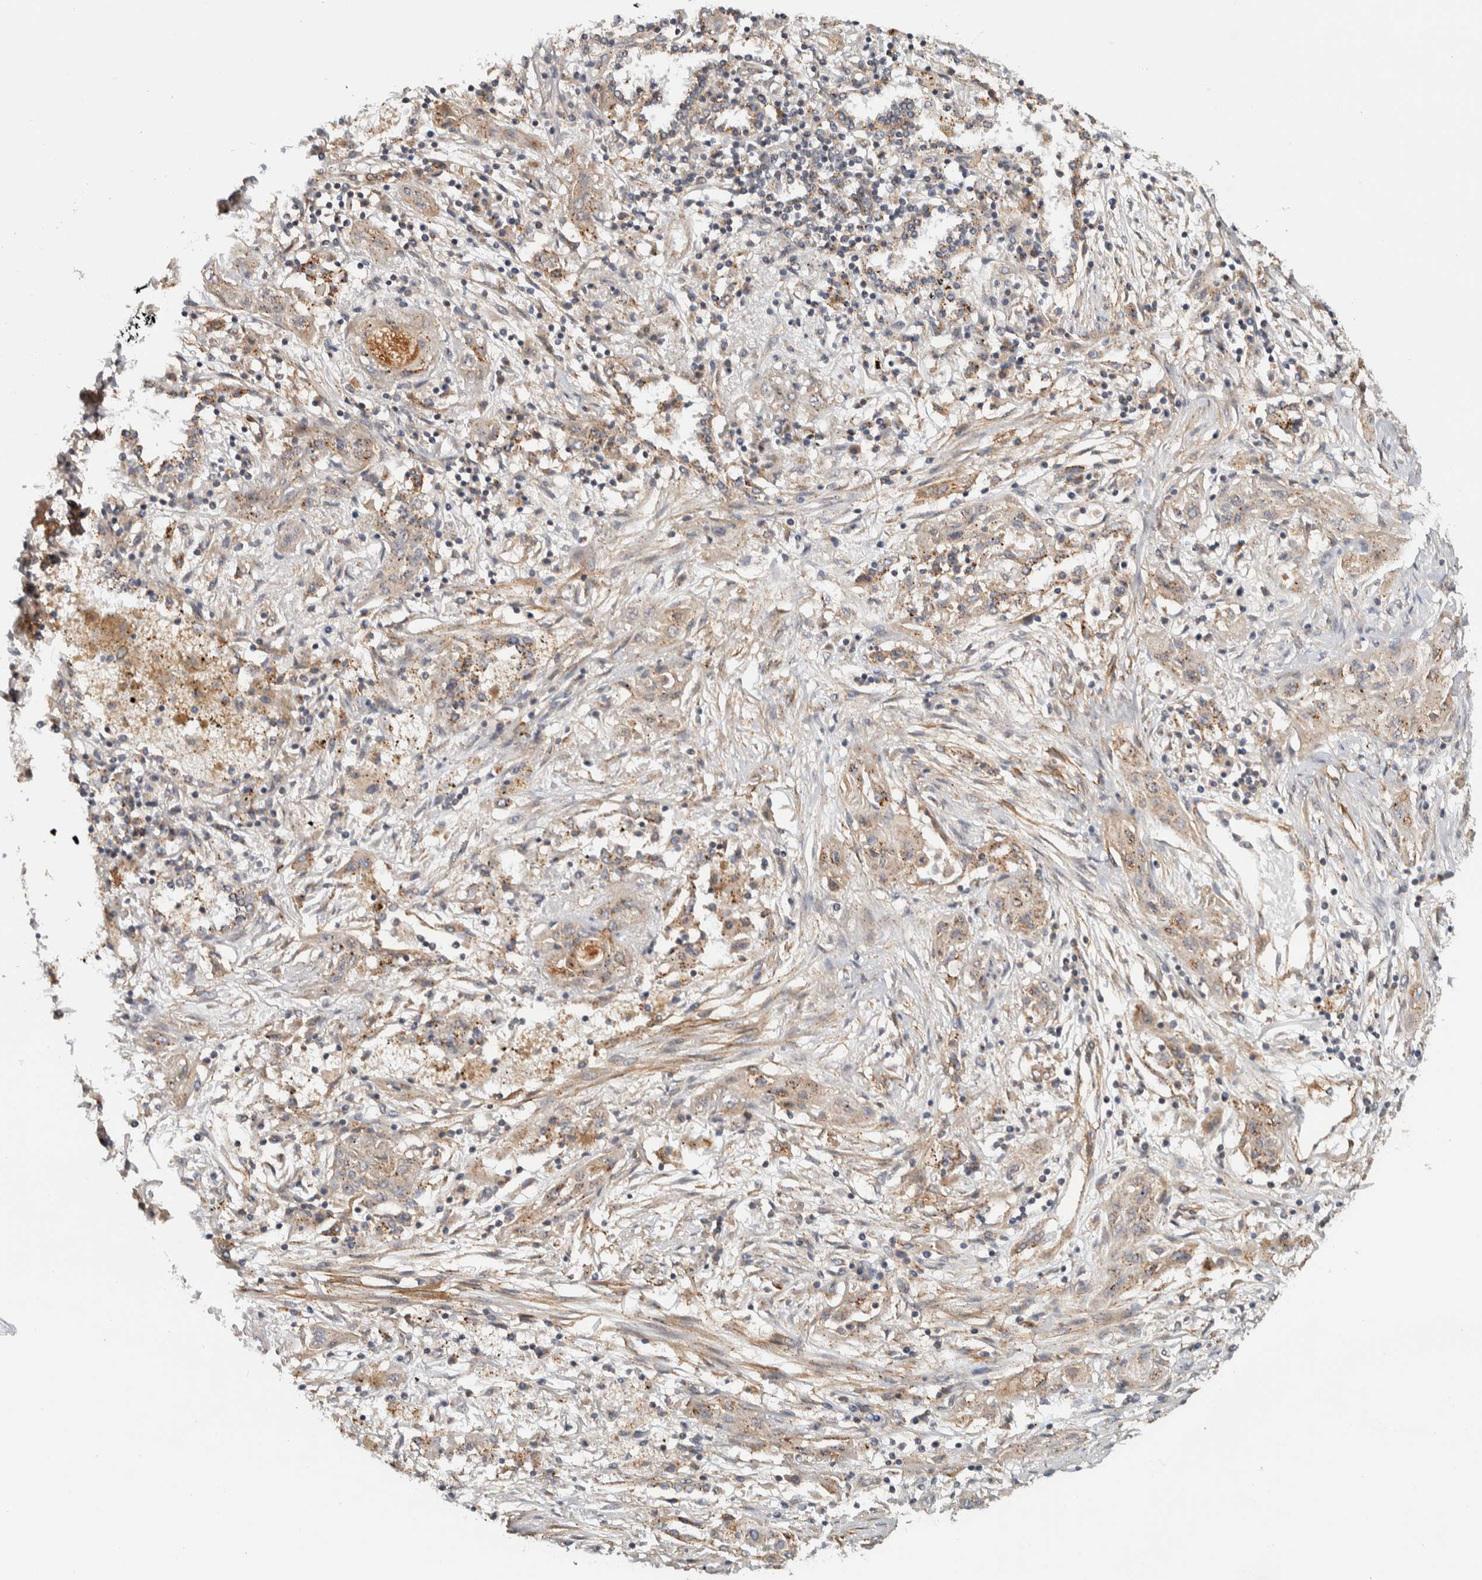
{"staining": {"intensity": "weak", "quantity": ">75%", "location": "cytoplasmic/membranous"}, "tissue": "lung cancer", "cell_type": "Tumor cells", "image_type": "cancer", "snomed": [{"axis": "morphology", "description": "Squamous cell carcinoma, NOS"}, {"axis": "topography", "description": "Lung"}], "caption": "Lung cancer (squamous cell carcinoma) was stained to show a protein in brown. There is low levels of weak cytoplasmic/membranous staining in approximately >75% of tumor cells.", "gene": "CHMP4C", "patient": {"sex": "female", "age": 47}}